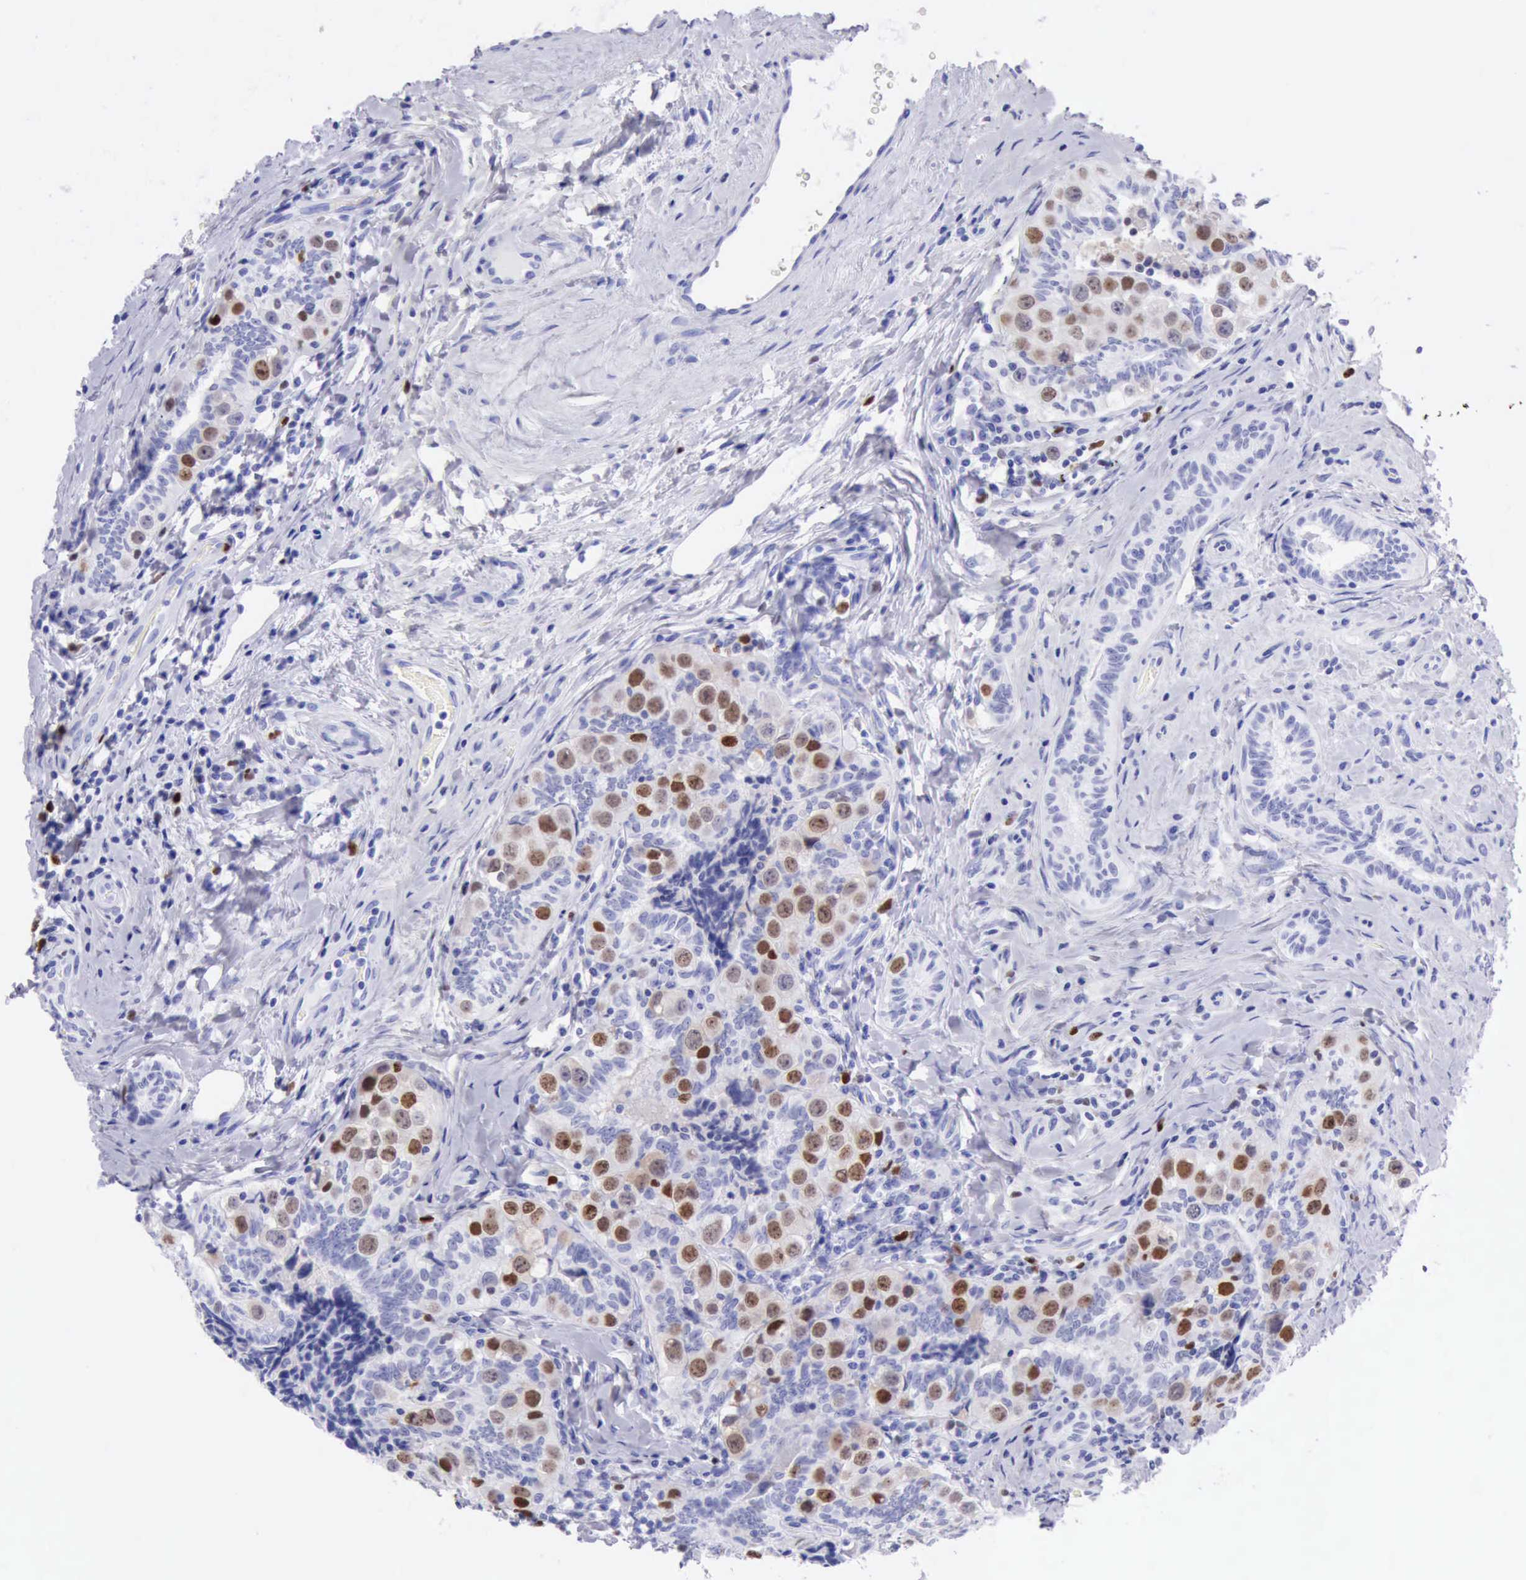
{"staining": {"intensity": "moderate", "quantity": "25%-75%", "location": "nuclear"}, "tissue": "testis cancer", "cell_type": "Tumor cells", "image_type": "cancer", "snomed": [{"axis": "morphology", "description": "Seminoma, NOS"}, {"axis": "topography", "description": "Testis"}], "caption": "IHC micrograph of neoplastic tissue: human testis cancer stained using immunohistochemistry (IHC) demonstrates medium levels of moderate protein expression localized specifically in the nuclear of tumor cells, appearing as a nuclear brown color.", "gene": "MCM2", "patient": {"sex": "male", "age": 32}}